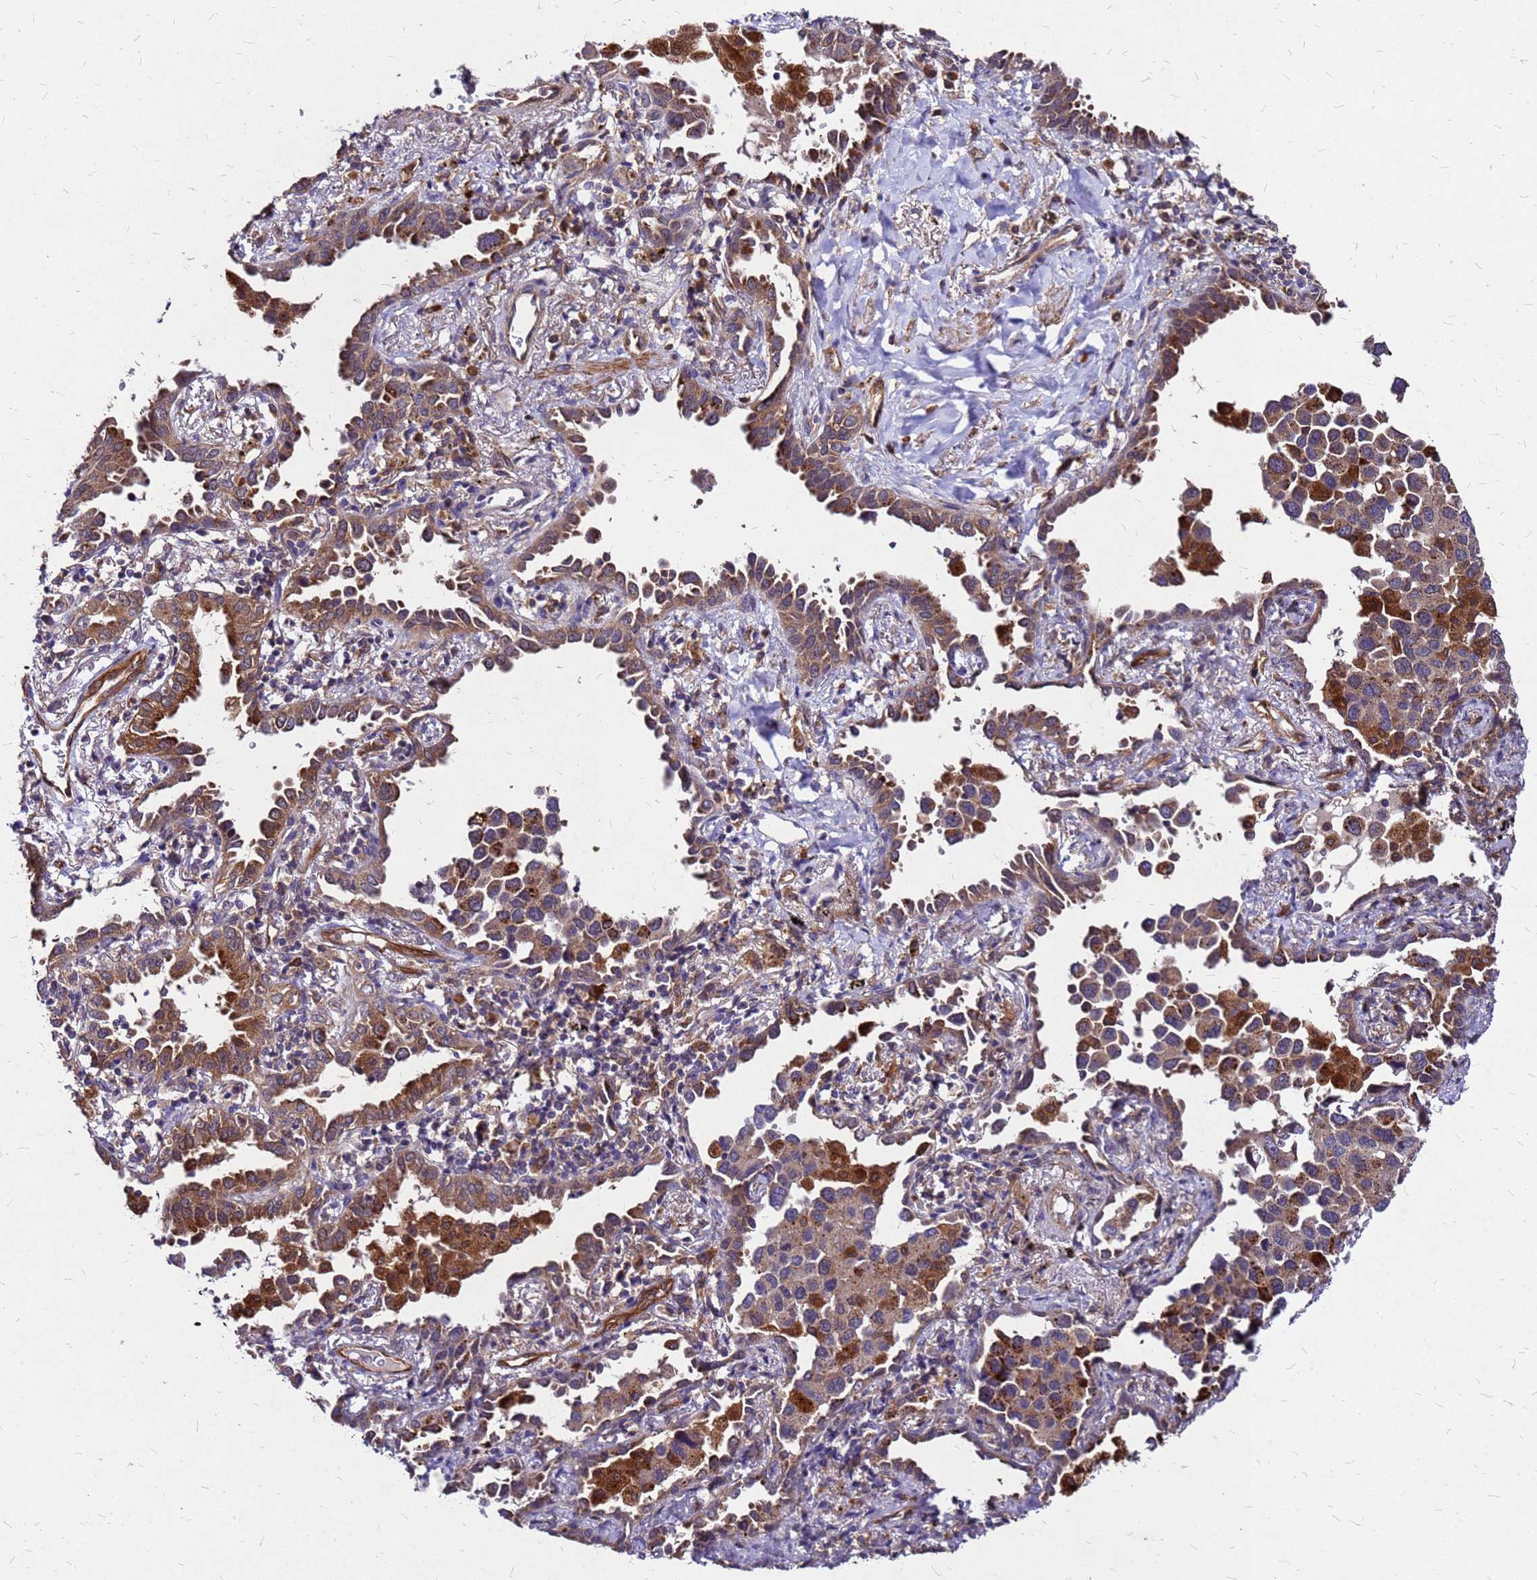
{"staining": {"intensity": "moderate", "quantity": ">75%", "location": "cytoplasmic/membranous"}, "tissue": "lung cancer", "cell_type": "Tumor cells", "image_type": "cancer", "snomed": [{"axis": "morphology", "description": "Adenocarcinoma, NOS"}, {"axis": "topography", "description": "Lung"}], "caption": "A photomicrograph of lung cancer (adenocarcinoma) stained for a protein reveals moderate cytoplasmic/membranous brown staining in tumor cells. Using DAB (brown) and hematoxylin (blue) stains, captured at high magnification using brightfield microscopy.", "gene": "DUSP23", "patient": {"sex": "male", "age": 67}}